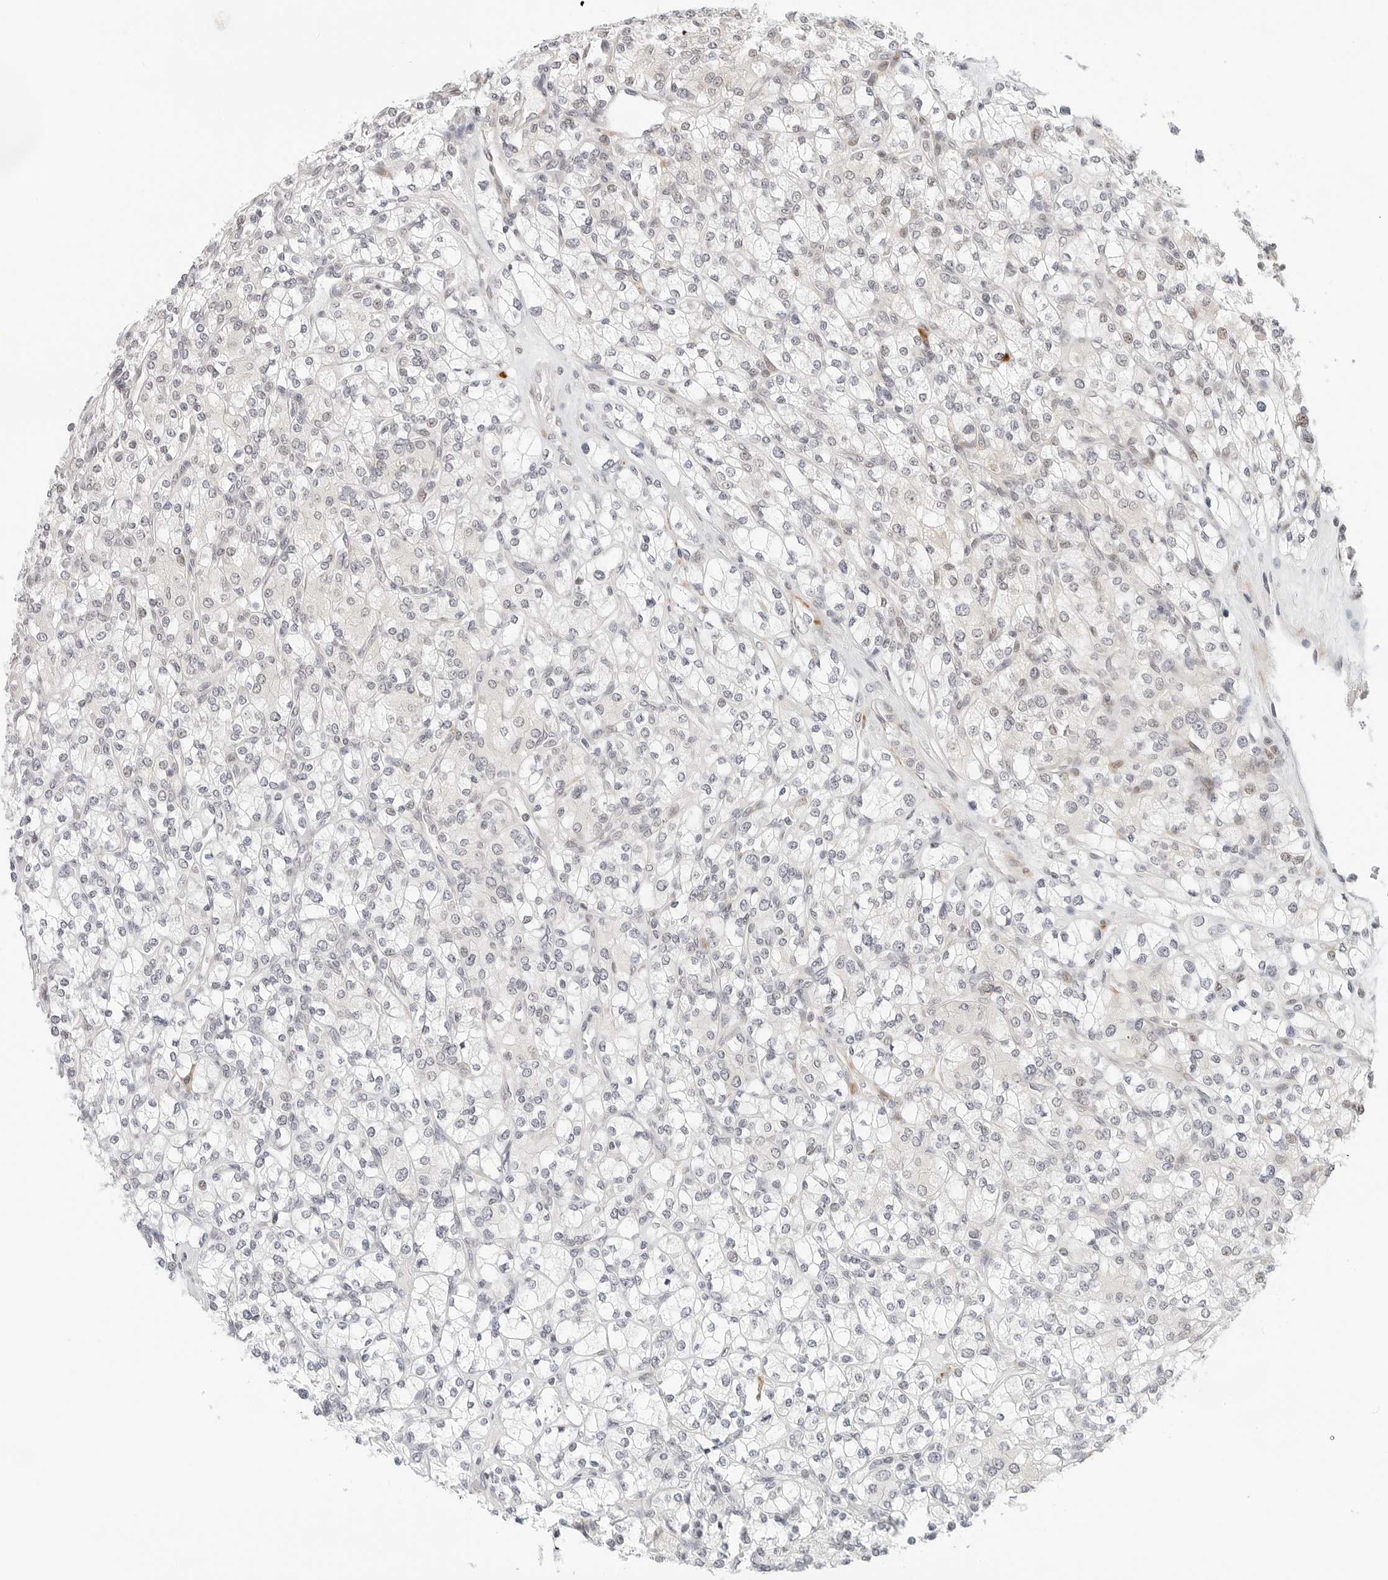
{"staining": {"intensity": "negative", "quantity": "none", "location": "none"}, "tissue": "renal cancer", "cell_type": "Tumor cells", "image_type": "cancer", "snomed": [{"axis": "morphology", "description": "Adenocarcinoma, NOS"}, {"axis": "topography", "description": "Kidney"}], "caption": "This is a micrograph of immunohistochemistry staining of renal cancer, which shows no staining in tumor cells.", "gene": "PARP10", "patient": {"sex": "male", "age": 77}}